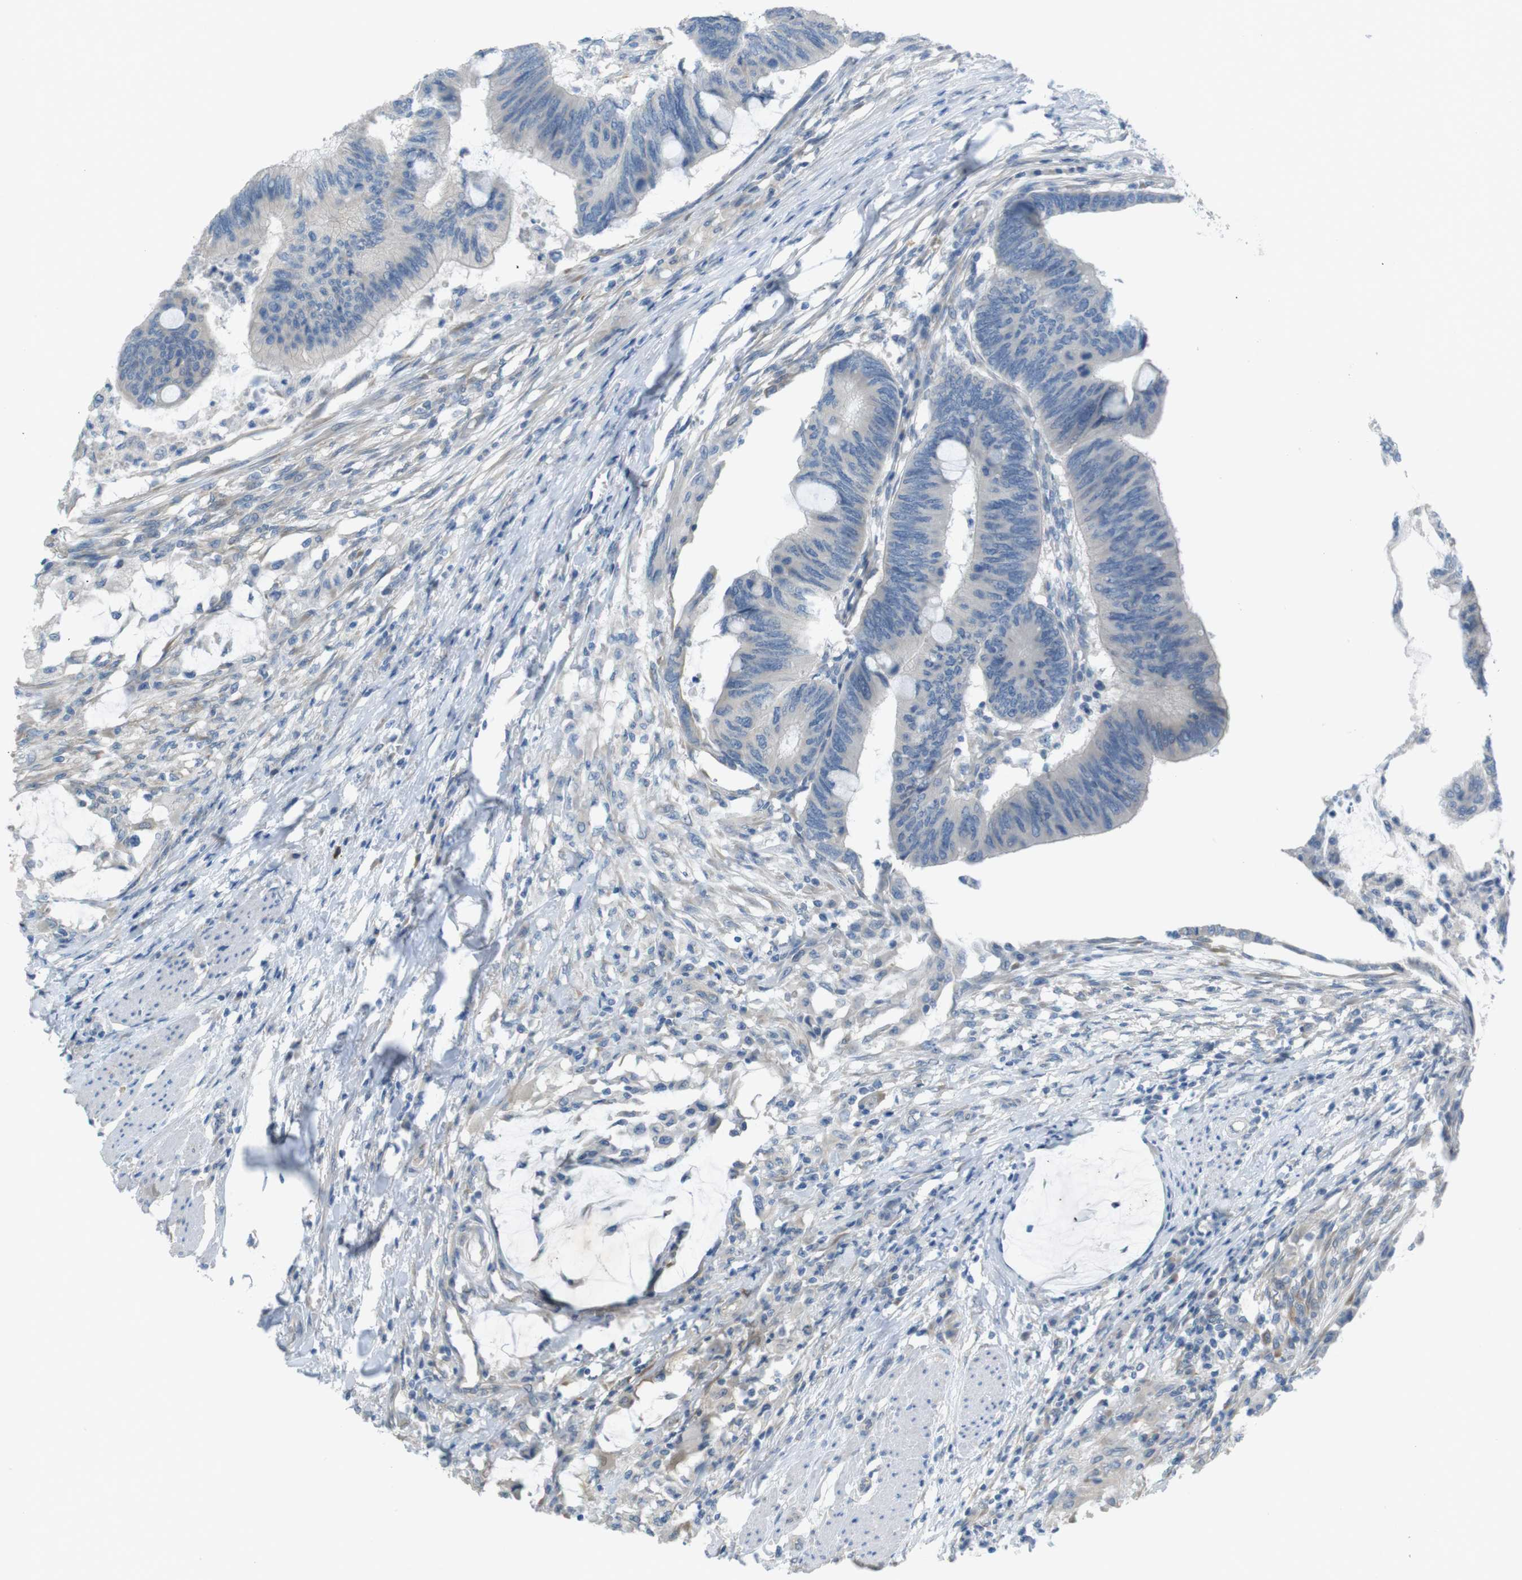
{"staining": {"intensity": "negative", "quantity": "none", "location": "none"}, "tissue": "colorectal cancer", "cell_type": "Tumor cells", "image_type": "cancer", "snomed": [{"axis": "morphology", "description": "Normal tissue, NOS"}, {"axis": "morphology", "description": "Adenocarcinoma, NOS"}, {"axis": "topography", "description": "Rectum"}, {"axis": "topography", "description": "Peripheral nerve tissue"}], "caption": "IHC histopathology image of neoplastic tissue: human adenocarcinoma (colorectal) stained with DAB (3,3'-diaminobenzidine) shows no significant protein staining in tumor cells. Nuclei are stained in blue.", "gene": "TMEM41B", "patient": {"sex": "male", "age": 92}}